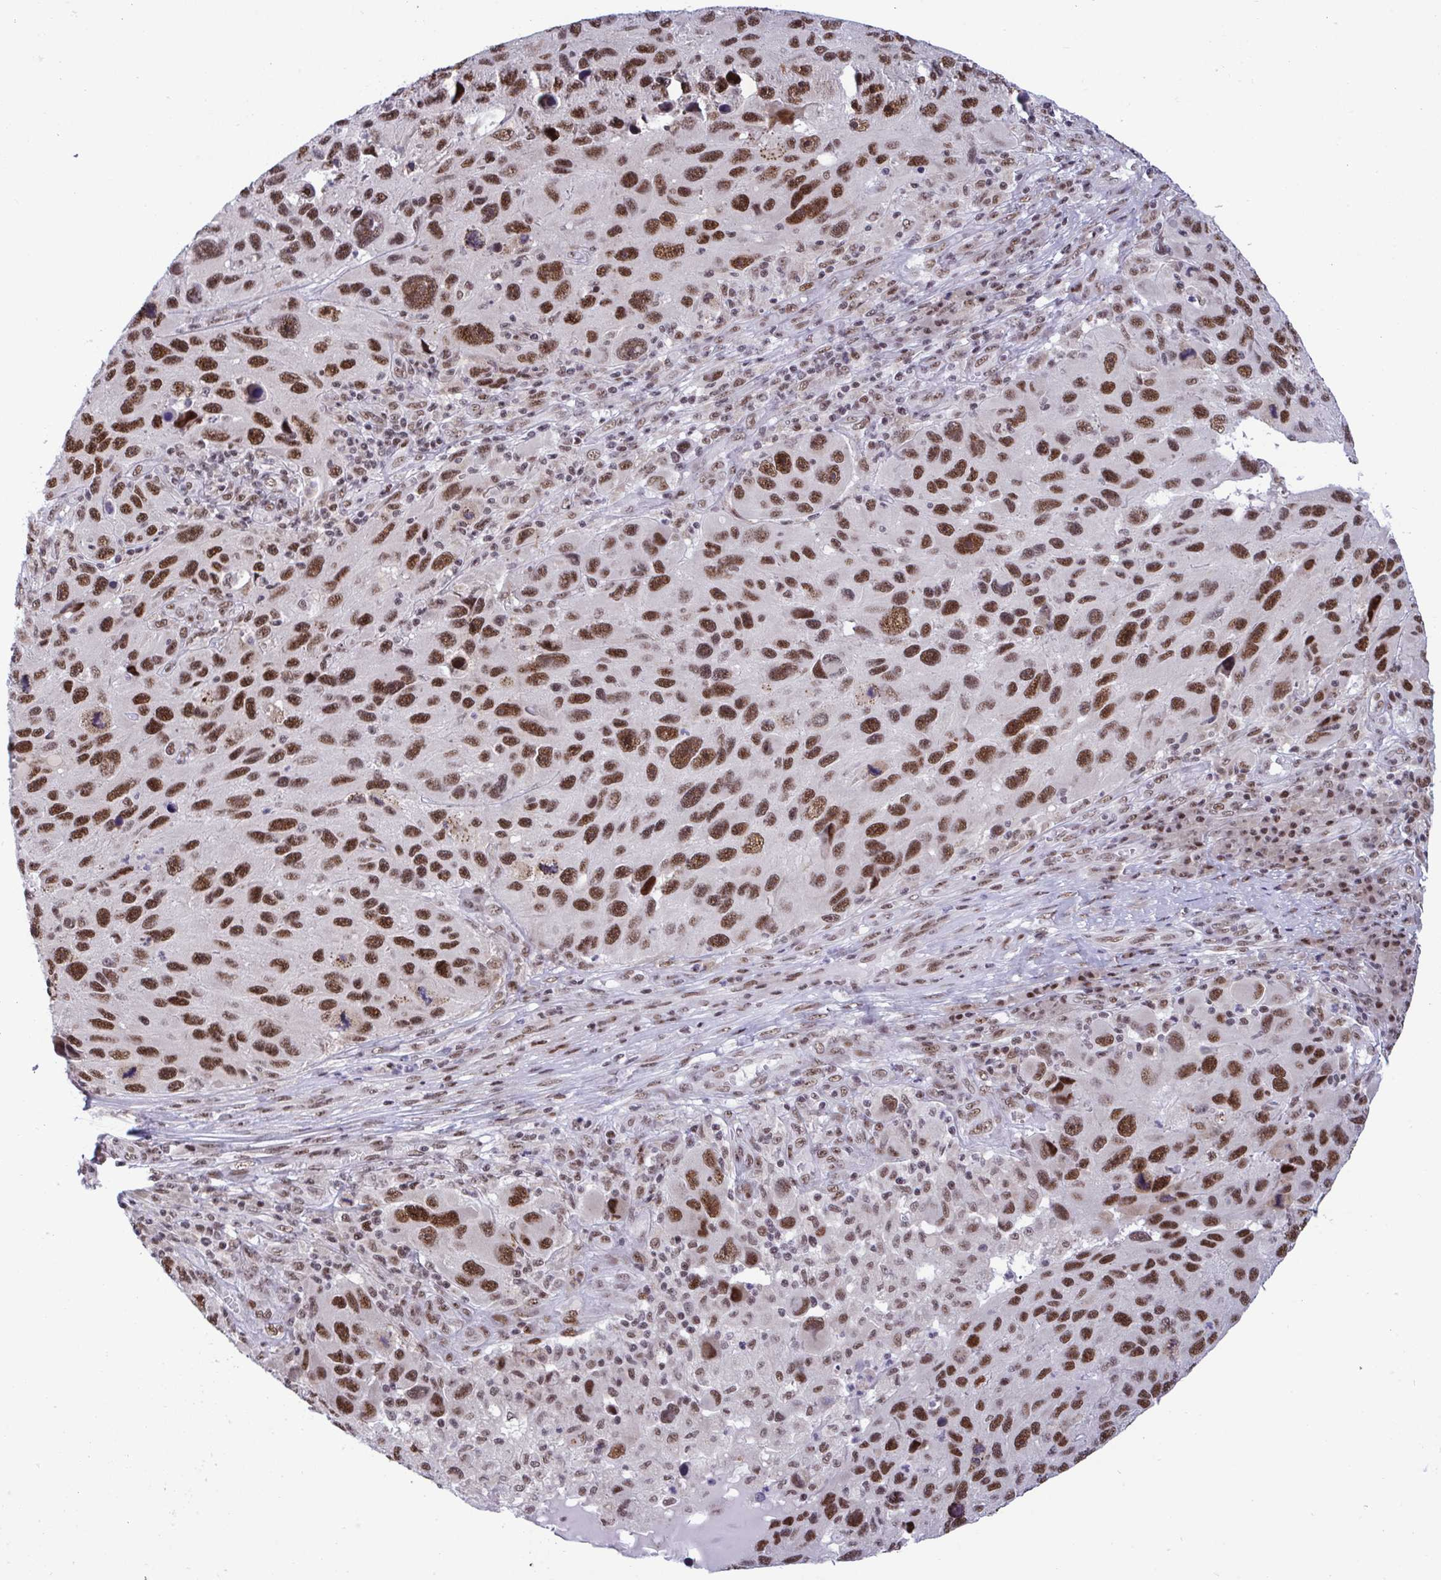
{"staining": {"intensity": "moderate", "quantity": ">75%", "location": "nuclear"}, "tissue": "melanoma", "cell_type": "Tumor cells", "image_type": "cancer", "snomed": [{"axis": "morphology", "description": "Malignant melanoma, NOS"}, {"axis": "topography", "description": "Skin"}], "caption": "Malignant melanoma was stained to show a protein in brown. There is medium levels of moderate nuclear staining in approximately >75% of tumor cells. Nuclei are stained in blue.", "gene": "WBP11", "patient": {"sex": "male", "age": 53}}